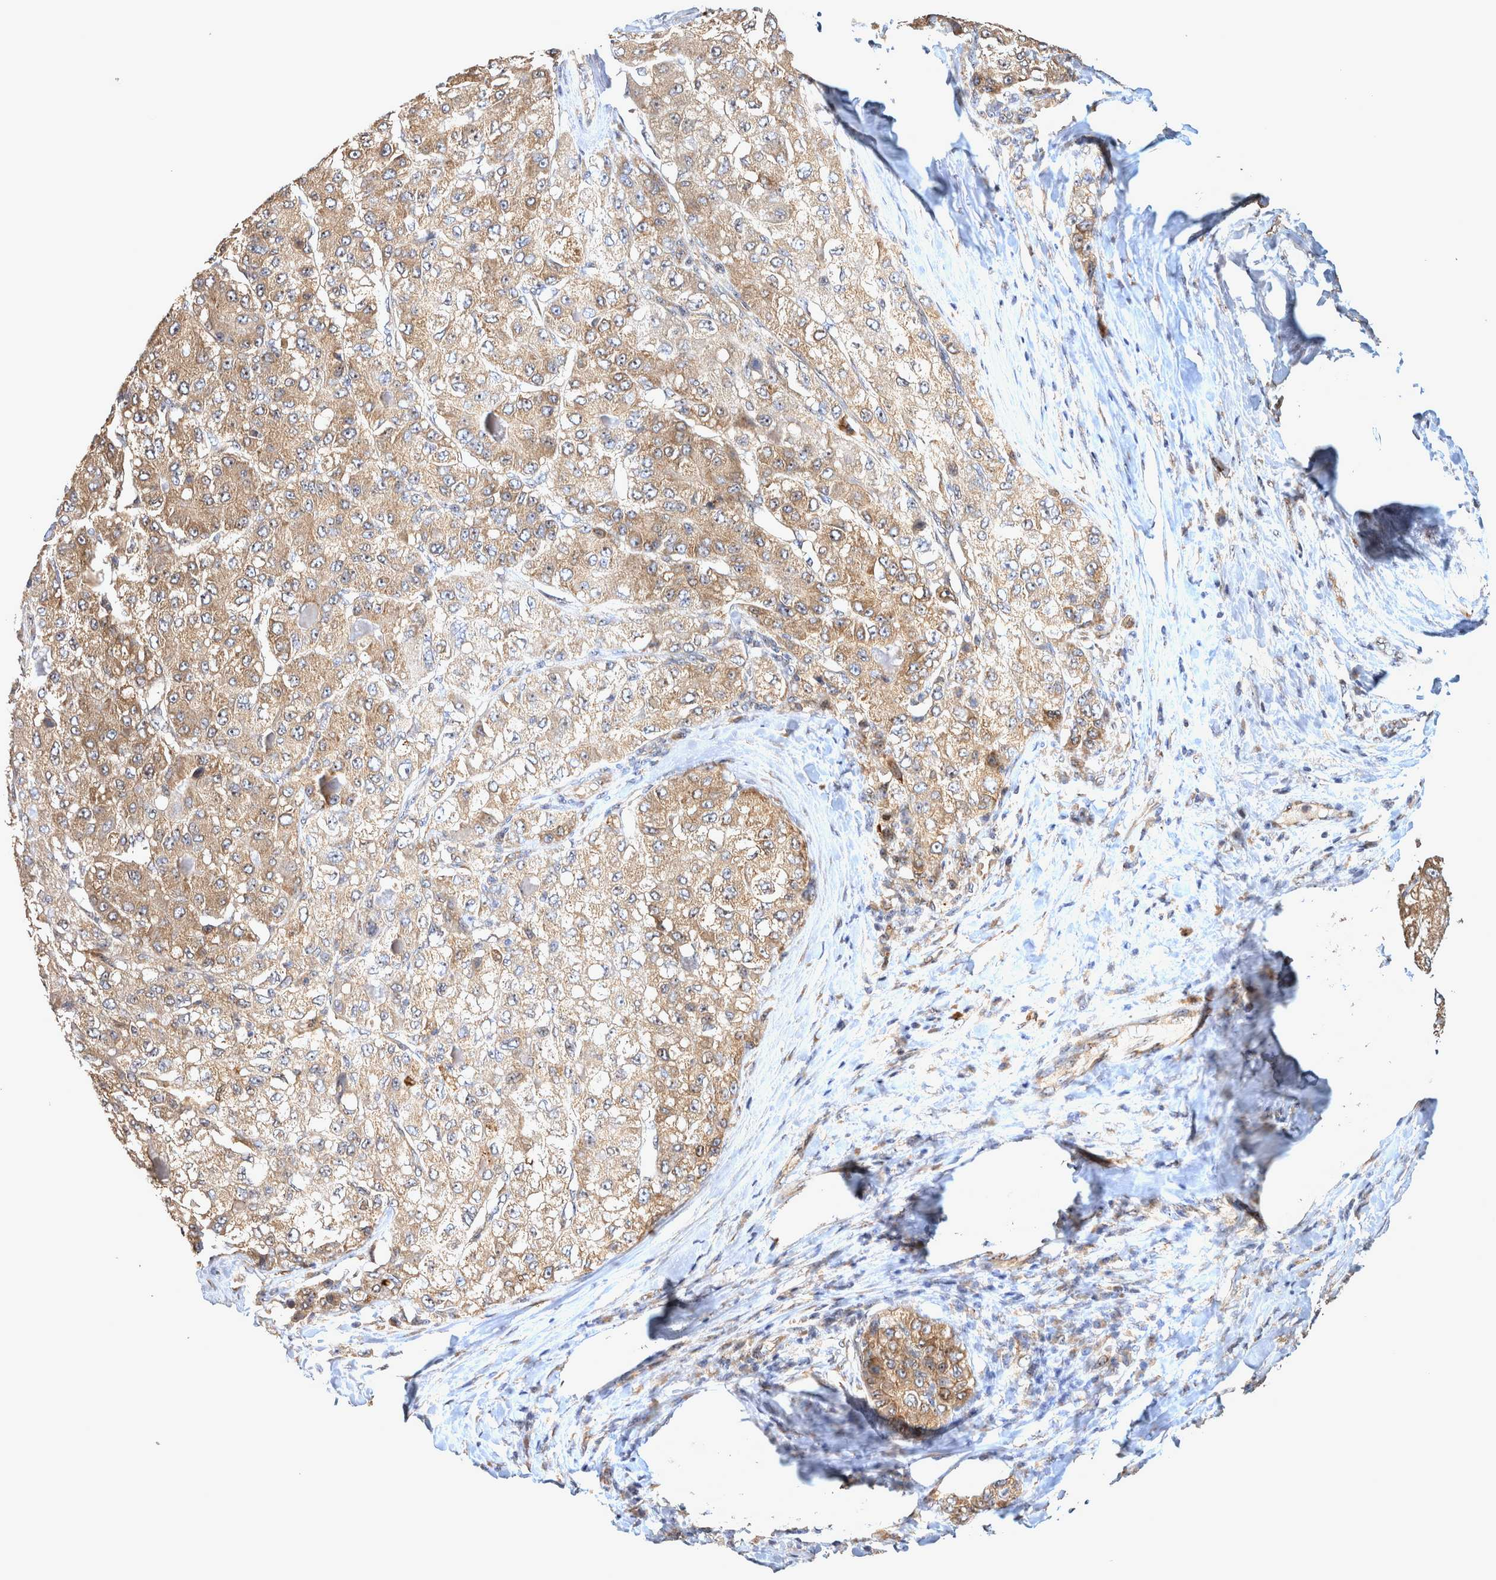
{"staining": {"intensity": "weak", "quantity": ">75%", "location": "cytoplasmic/membranous"}, "tissue": "liver cancer", "cell_type": "Tumor cells", "image_type": "cancer", "snomed": [{"axis": "morphology", "description": "Carcinoma, Hepatocellular, NOS"}, {"axis": "topography", "description": "Liver"}], "caption": "There is low levels of weak cytoplasmic/membranous positivity in tumor cells of liver cancer (hepatocellular carcinoma), as demonstrated by immunohistochemical staining (brown color).", "gene": "ATXN2", "patient": {"sex": "male", "age": 80}}